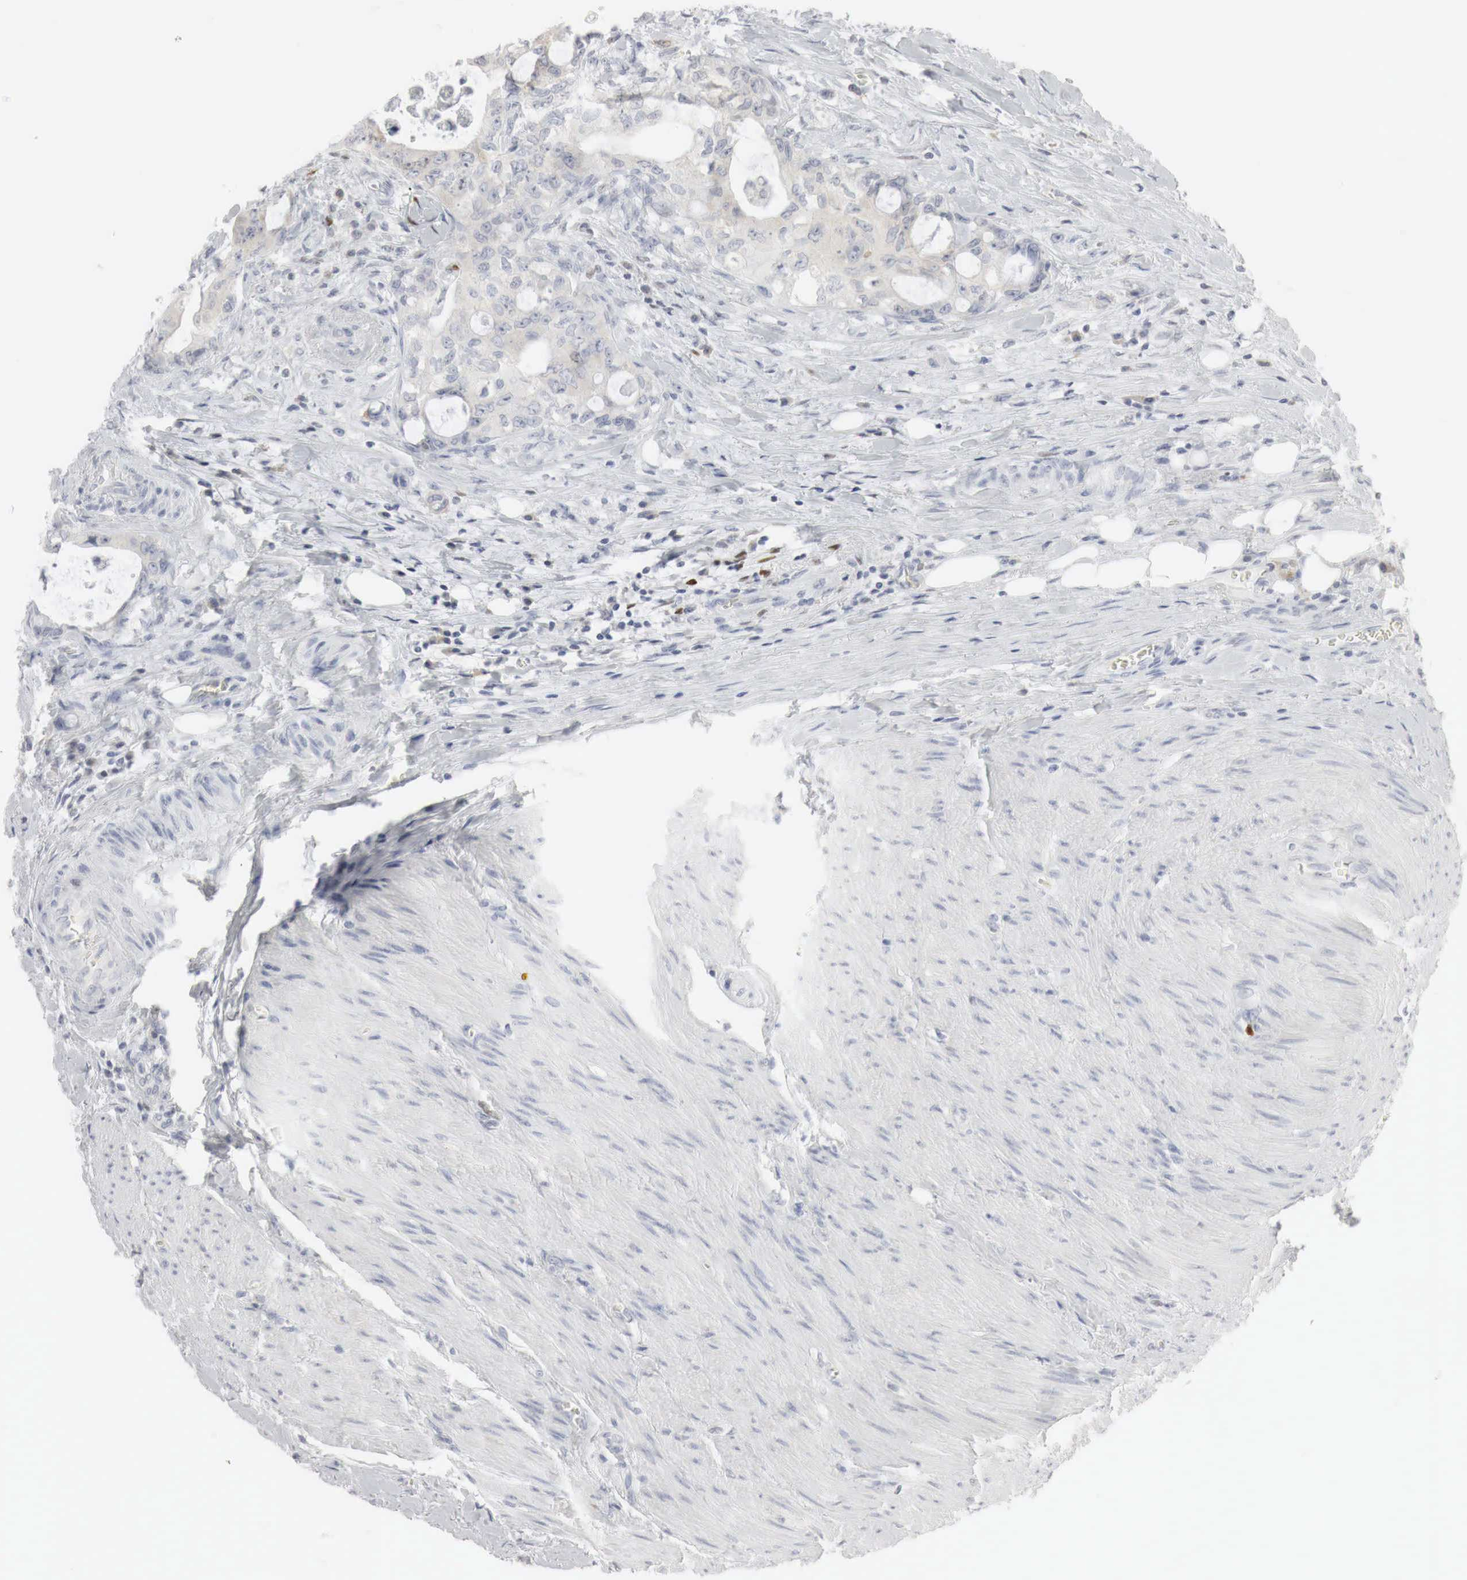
{"staining": {"intensity": "weak", "quantity": "<25%", "location": "cytoplasmic/membranous"}, "tissue": "colorectal cancer", "cell_type": "Tumor cells", "image_type": "cancer", "snomed": [{"axis": "morphology", "description": "Adenocarcinoma, NOS"}, {"axis": "topography", "description": "Rectum"}], "caption": "IHC image of neoplastic tissue: human adenocarcinoma (colorectal) stained with DAB demonstrates no significant protein expression in tumor cells.", "gene": "TP63", "patient": {"sex": "female", "age": 57}}